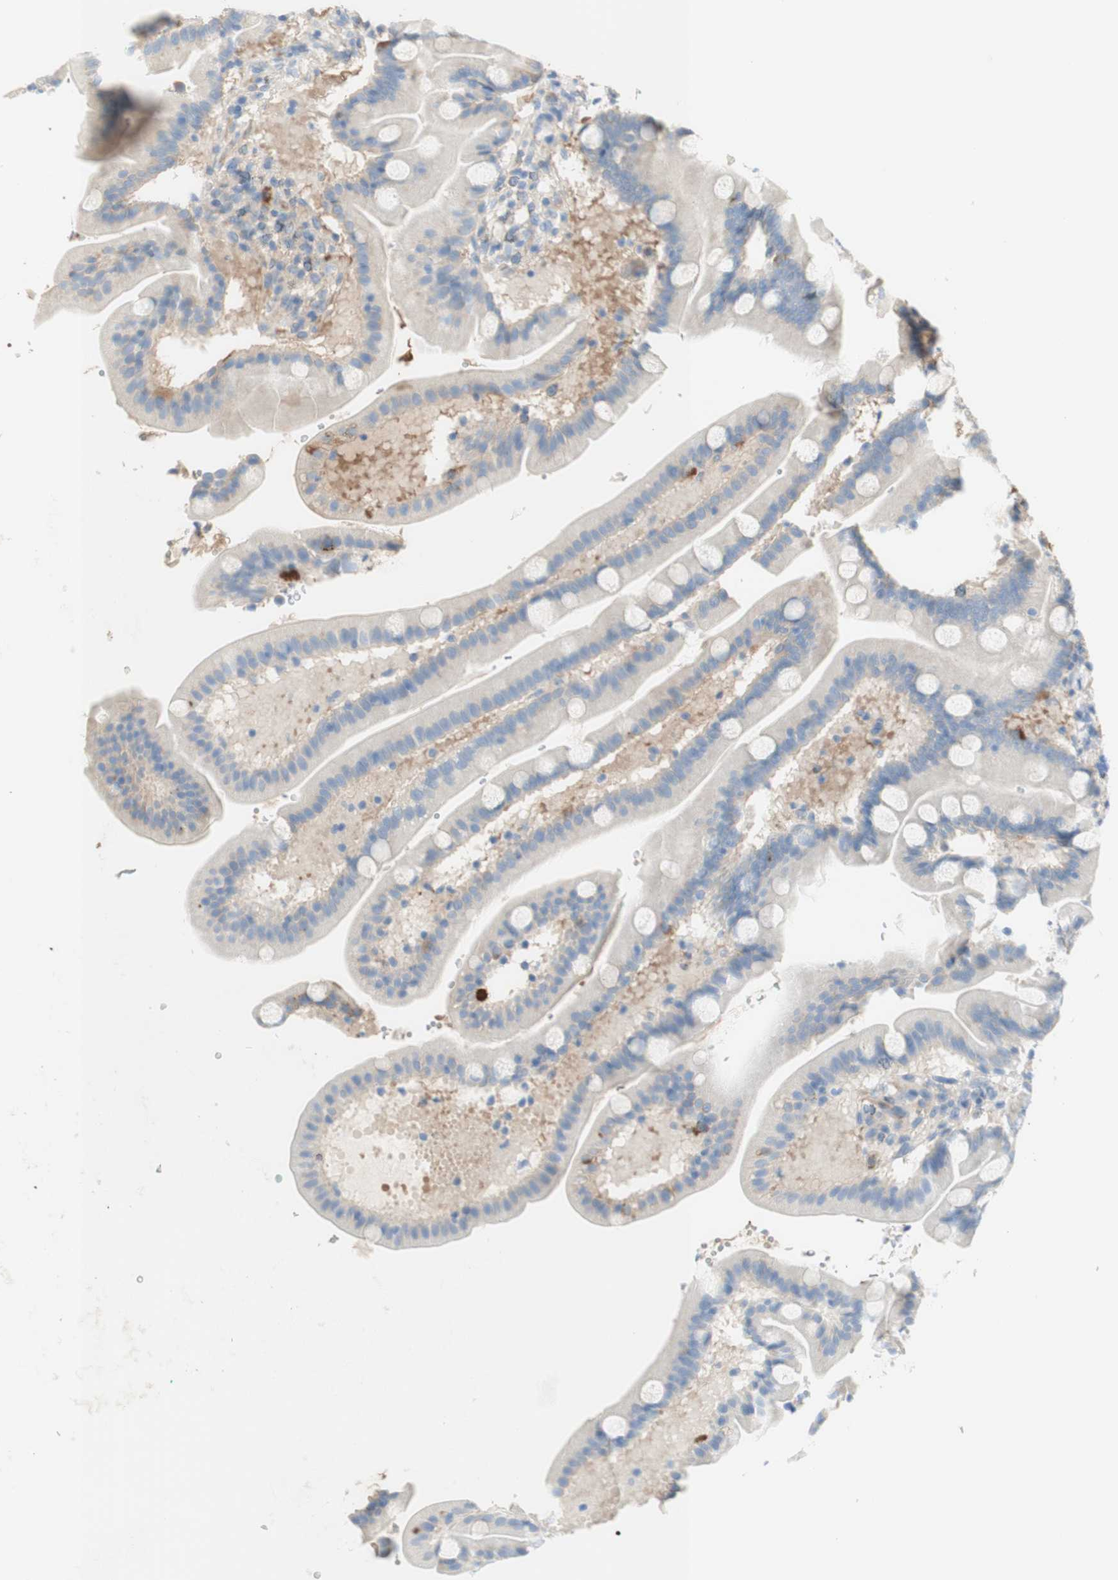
{"staining": {"intensity": "weak", "quantity": ">75%", "location": "cytoplasmic/membranous"}, "tissue": "duodenum", "cell_type": "Glandular cells", "image_type": "normal", "snomed": [{"axis": "morphology", "description": "Normal tissue, NOS"}, {"axis": "topography", "description": "Duodenum"}], "caption": "Protein expression by IHC shows weak cytoplasmic/membranous expression in approximately >75% of glandular cells in normal duodenum.", "gene": "KNG1", "patient": {"sex": "male", "age": 54}}